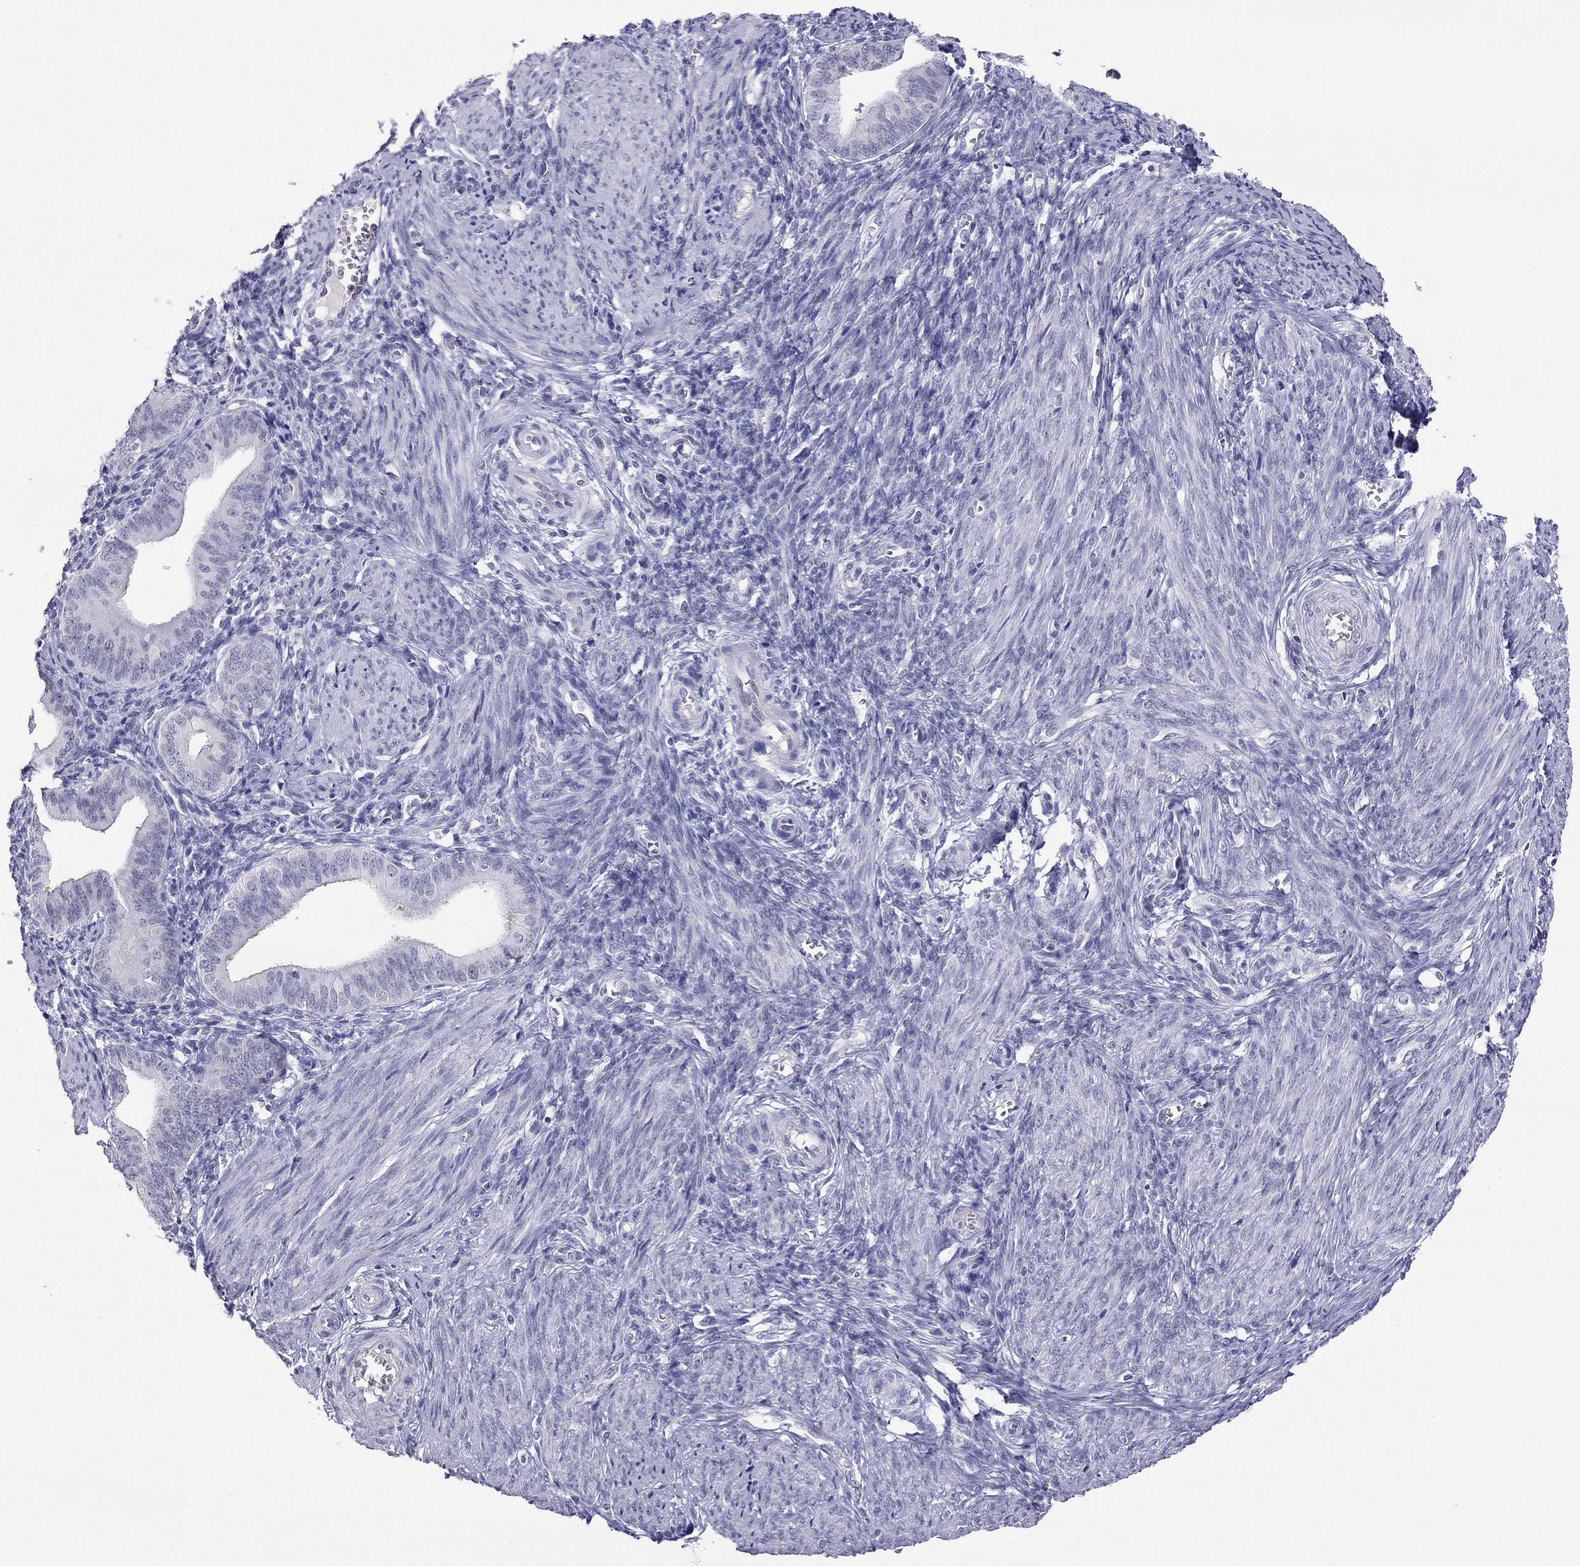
{"staining": {"intensity": "negative", "quantity": "none", "location": "none"}, "tissue": "endometrium", "cell_type": "Cells in endometrial stroma", "image_type": "normal", "snomed": [{"axis": "morphology", "description": "Normal tissue, NOS"}, {"axis": "topography", "description": "Endometrium"}], "caption": "Immunohistochemistry (IHC) of normal endometrium shows no positivity in cells in endometrial stroma.", "gene": "JHY", "patient": {"sex": "female", "age": 42}}